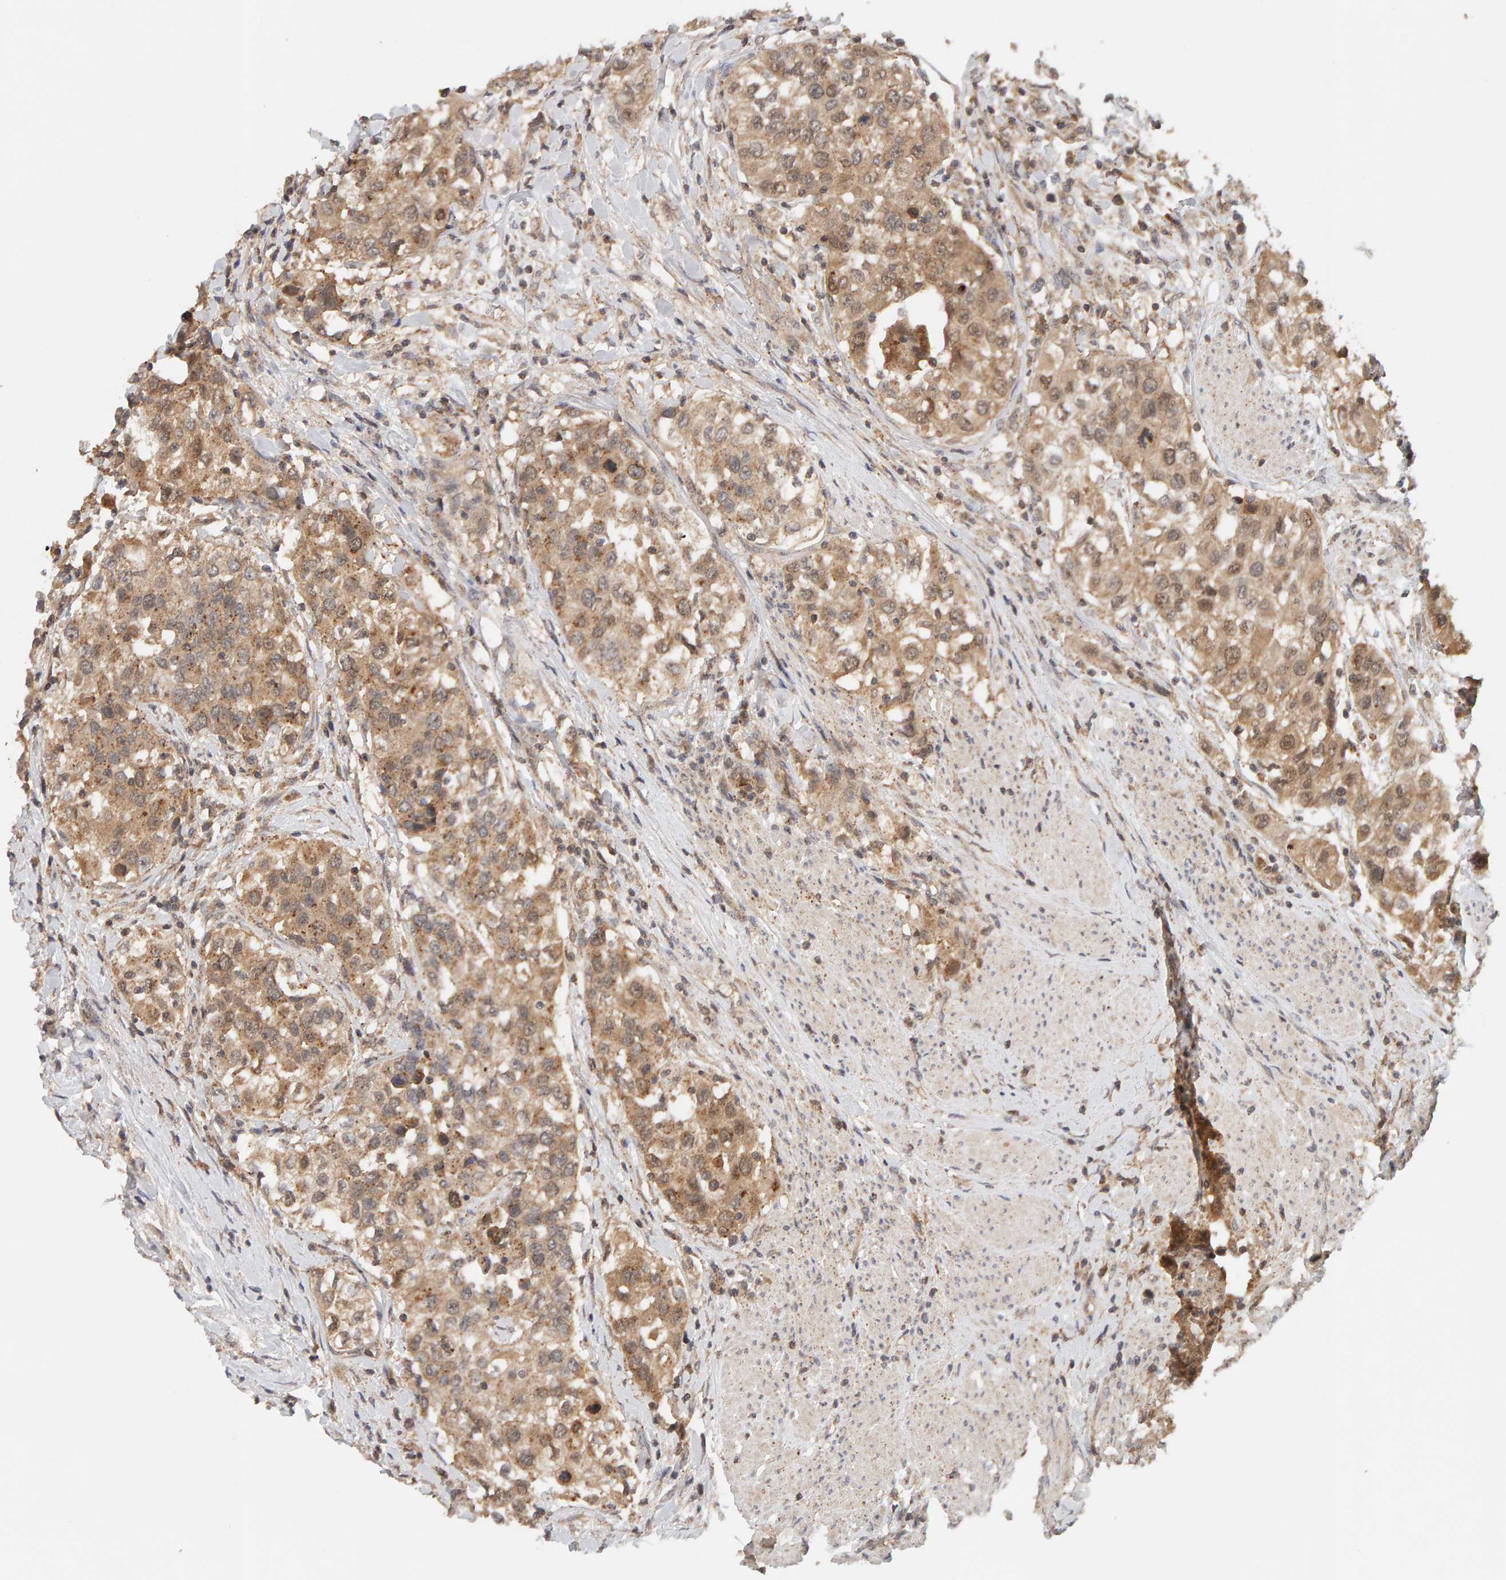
{"staining": {"intensity": "weak", "quantity": ">75%", "location": "cytoplasmic/membranous"}, "tissue": "urothelial cancer", "cell_type": "Tumor cells", "image_type": "cancer", "snomed": [{"axis": "morphology", "description": "Urothelial carcinoma, High grade"}, {"axis": "topography", "description": "Urinary bladder"}], "caption": "Immunohistochemical staining of human urothelial carcinoma (high-grade) displays low levels of weak cytoplasmic/membranous protein staining in approximately >75% of tumor cells.", "gene": "DNAJC7", "patient": {"sex": "female", "age": 80}}